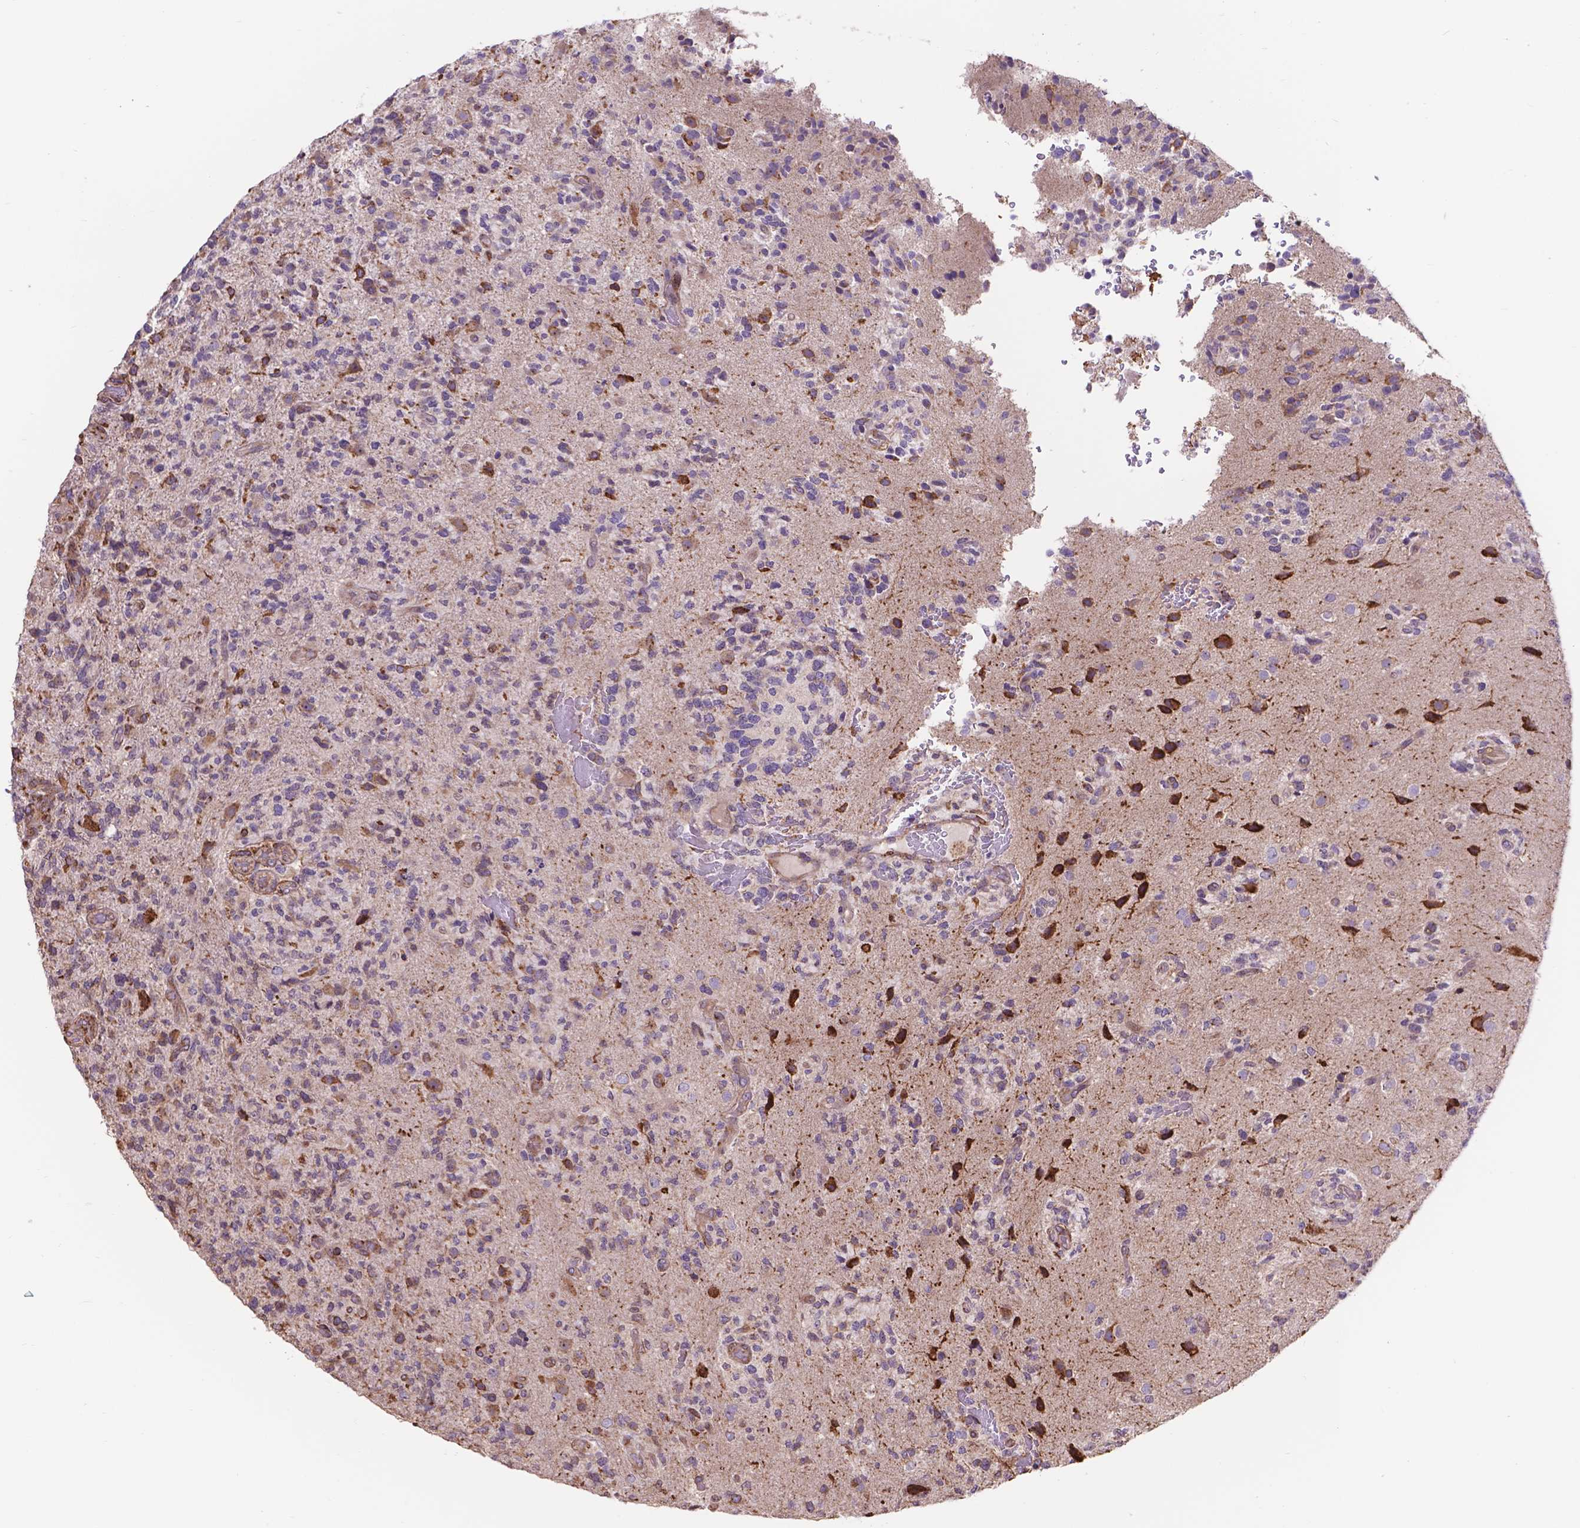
{"staining": {"intensity": "negative", "quantity": "none", "location": "none"}, "tissue": "glioma", "cell_type": "Tumor cells", "image_type": "cancer", "snomed": [{"axis": "morphology", "description": "Glioma, malignant, High grade"}, {"axis": "topography", "description": "Brain"}], "caption": "There is no significant expression in tumor cells of high-grade glioma (malignant).", "gene": "IPO11", "patient": {"sex": "female", "age": 71}}